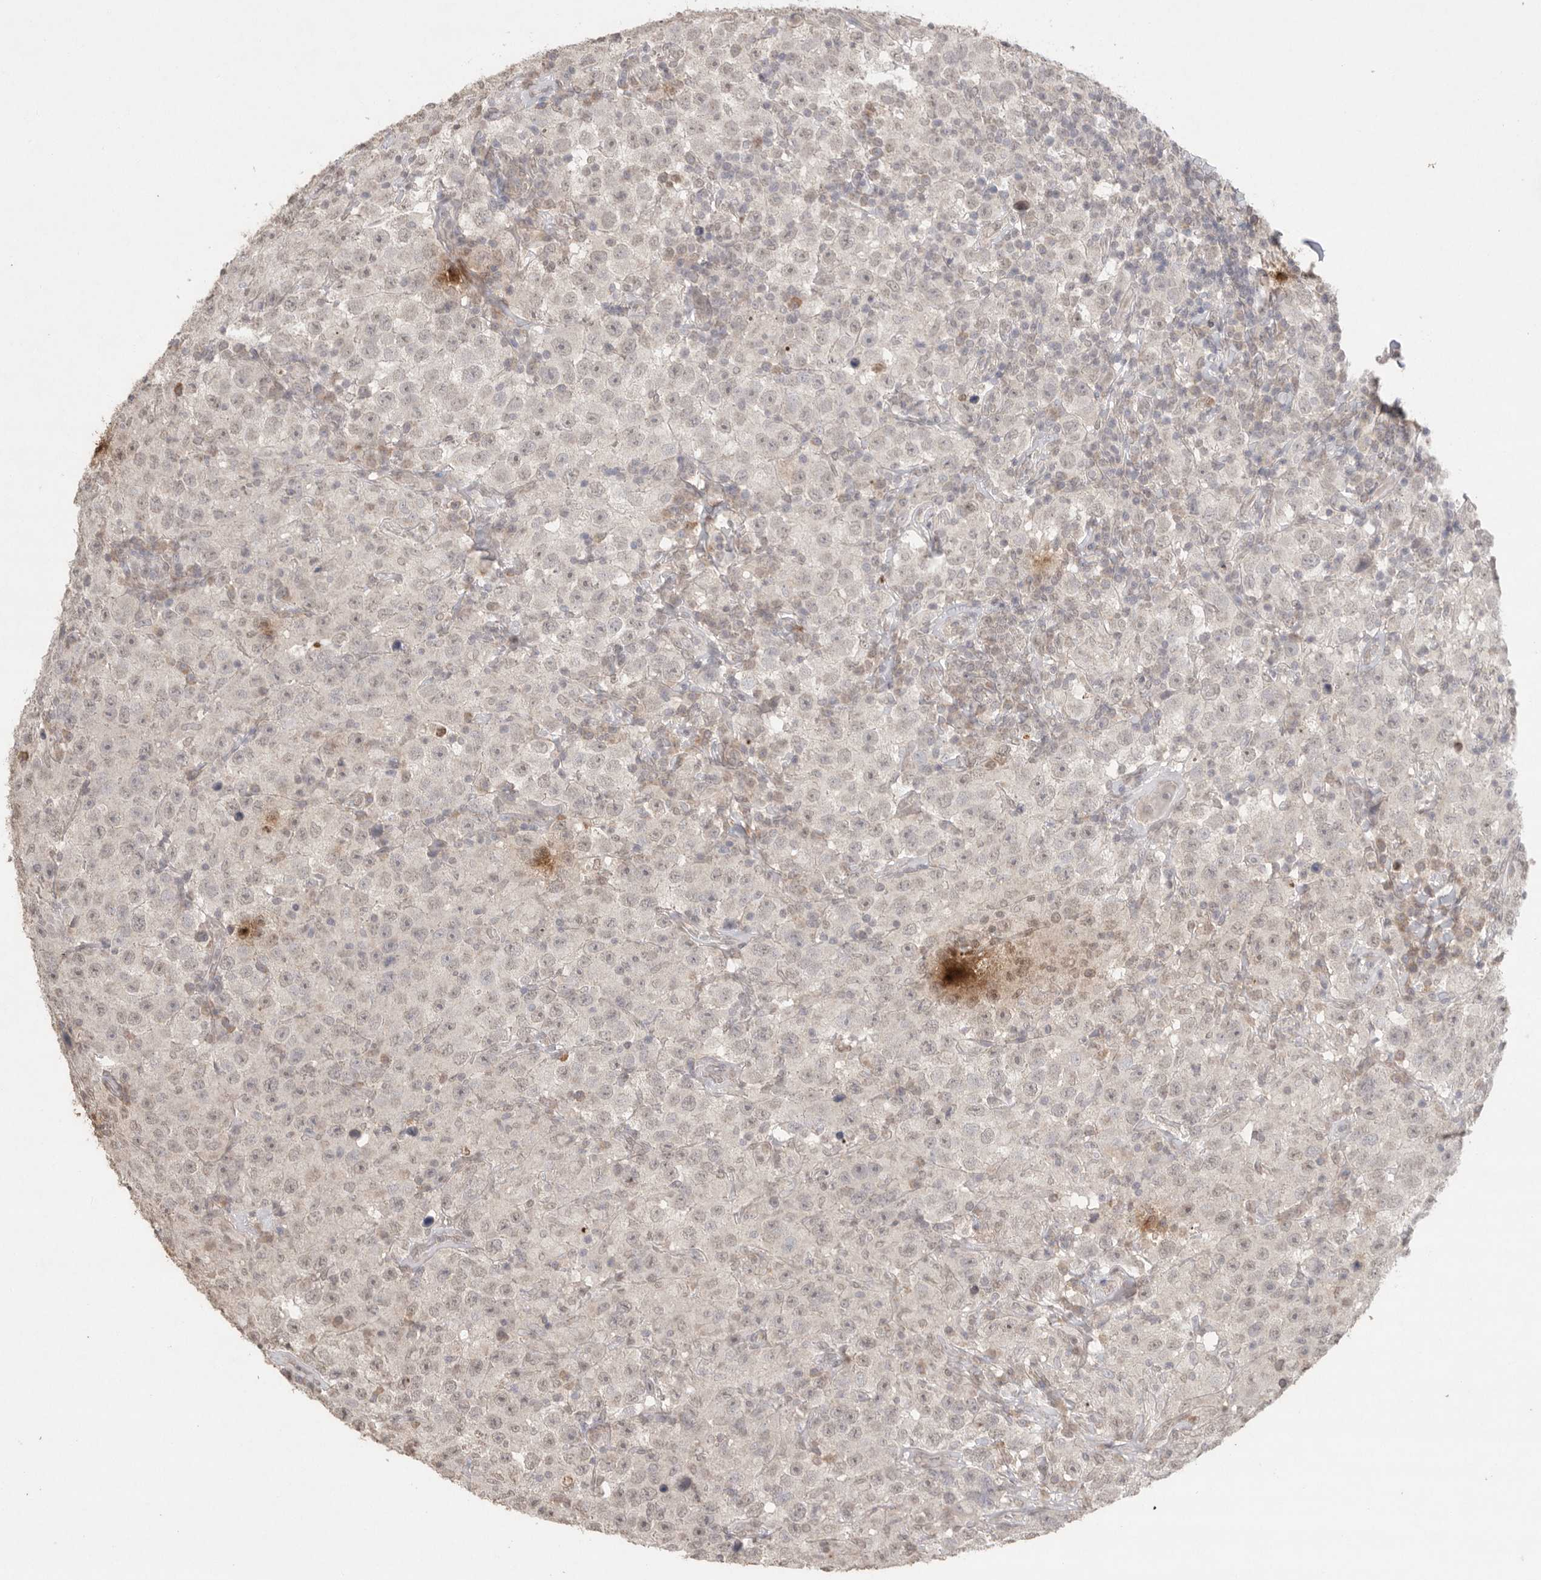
{"staining": {"intensity": "weak", "quantity": "25%-75%", "location": "nuclear"}, "tissue": "testis cancer", "cell_type": "Tumor cells", "image_type": "cancer", "snomed": [{"axis": "morphology", "description": "Seminoma, NOS"}, {"axis": "topography", "description": "Testis"}], "caption": "Brown immunohistochemical staining in seminoma (testis) exhibits weak nuclear staining in approximately 25%-75% of tumor cells. (IHC, brightfield microscopy, high magnification).", "gene": "KLK5", "patient": {"sex": "male", "age": 41}}